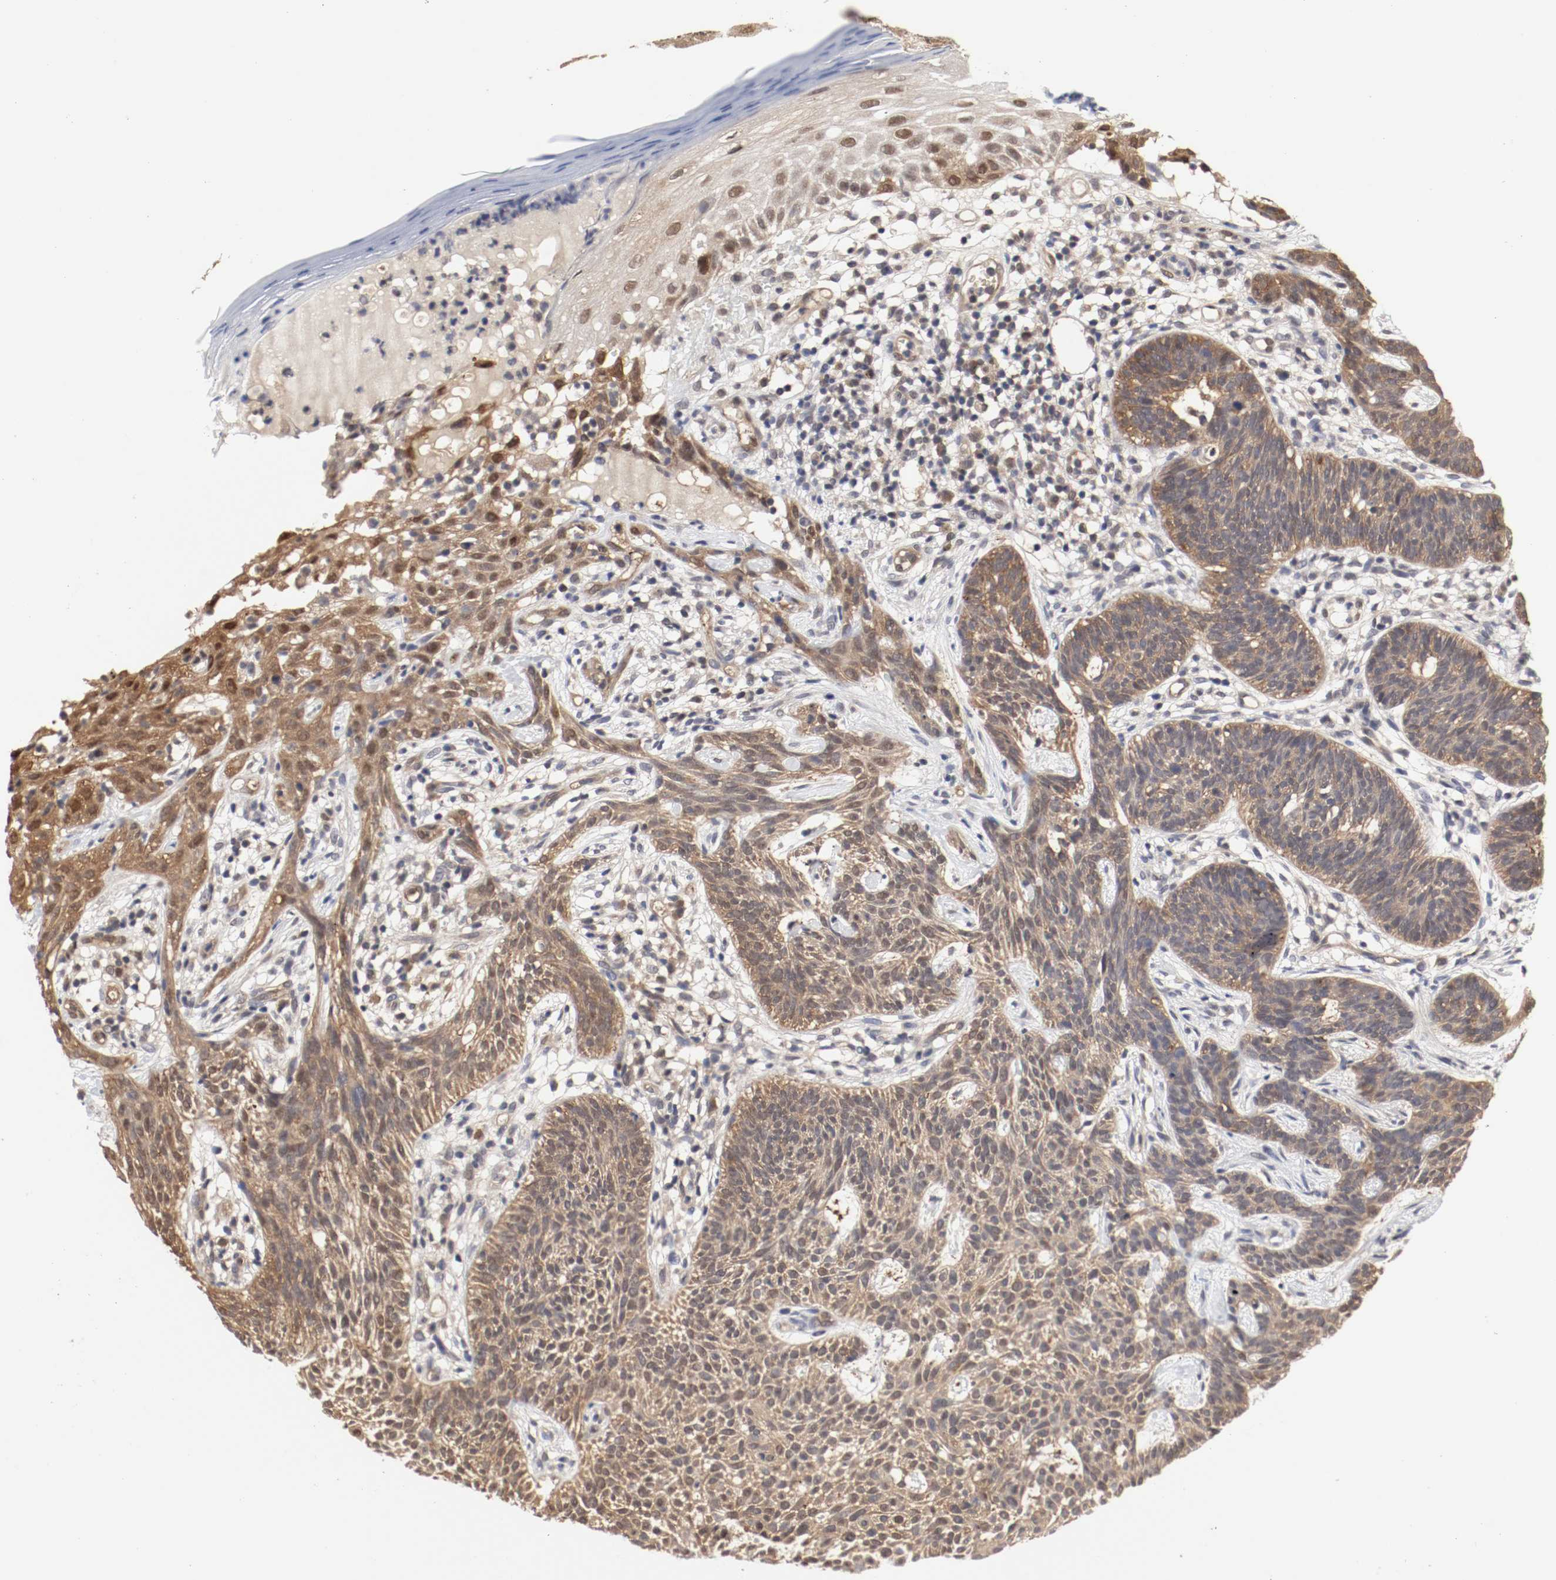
{"staining": {"intensity": "moderate", "quantity": ">75%", "location": "cytoplasmic/membranous,nuclear"}, "tissue": "skin cancer", "cell_type": "Tumor cells", "image_type": "cancer", "snomed": [{"axis": "morphology", "description": "Normal tissue, NOS"}, {"axis": "morphology", "description": "Basal cell carcinoma"}, {"axis": "topography", "description": "Skin"}], "caption": "Skin cancer (basal cell carcinoma) stained with a brown dye displays moderate cytoplasmic/membranous and nuclear positive positivity in about >75% of tumor cells.", "gene": "AFG3L2", "patient": {"sex": "female", "age": 69}}